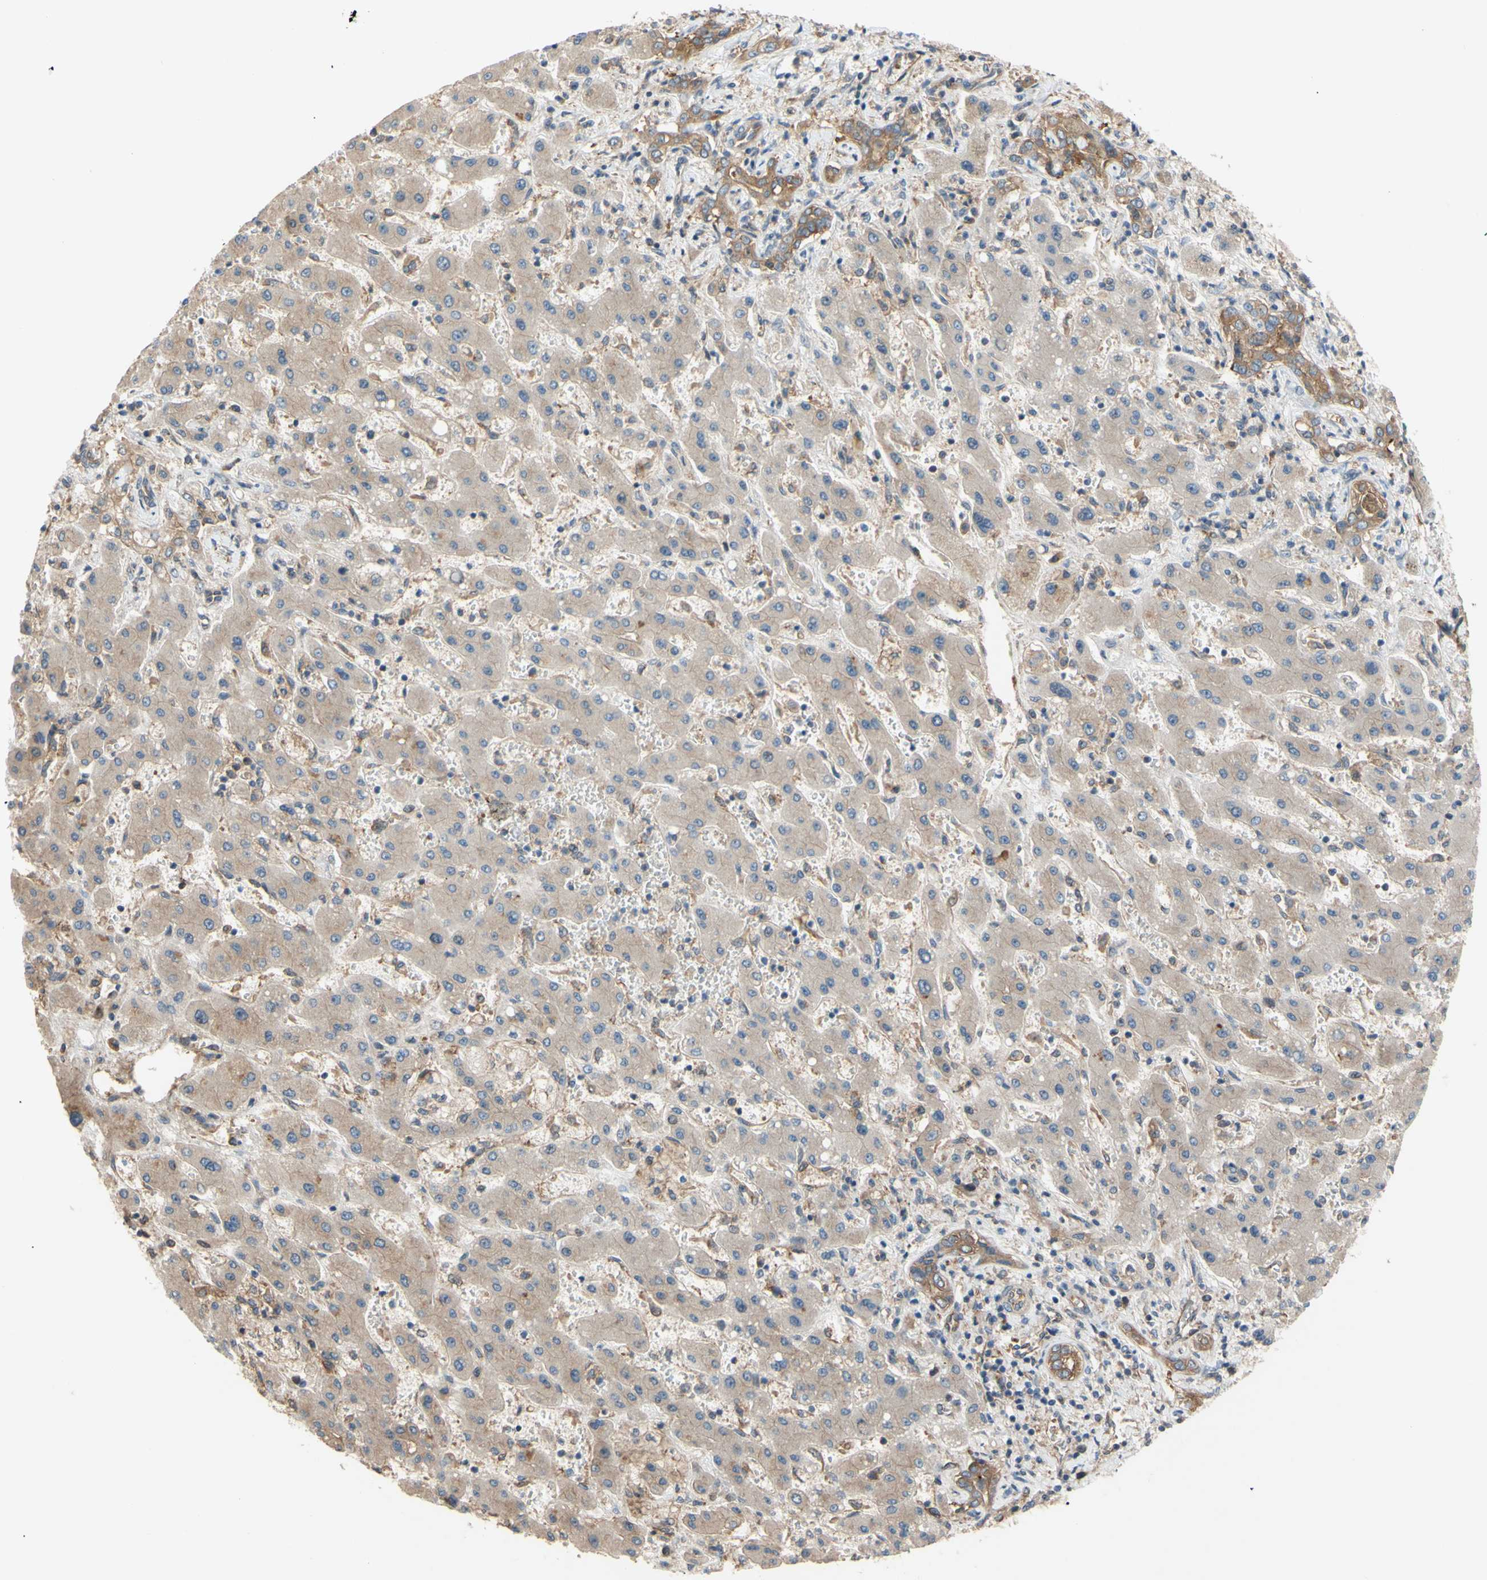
{"staining": {"intensity": "moderate", "quantity": ">75%", "location": "cytoplasmic/membranous"}, "tissue": "liver cancer", "cell_type": "Tumor cells", "image_type": "cancer", "snomed": [{"axis": "morphology", "description": "Cholangiocarcinoma"}, {"axis": "topography", "description": "Liver"}], "caption": "Liver cholangiocarcinoma tissue reveals moderate cytoplasmic/membranous expression in about >75% of tumor cells (DAB (3,3'-diaminobenzidine) IHC, brown staining for protein, blue staining for nuclei).", "gene": "DYNLRB1", "patient": {"sex": "male", "age": 50}}